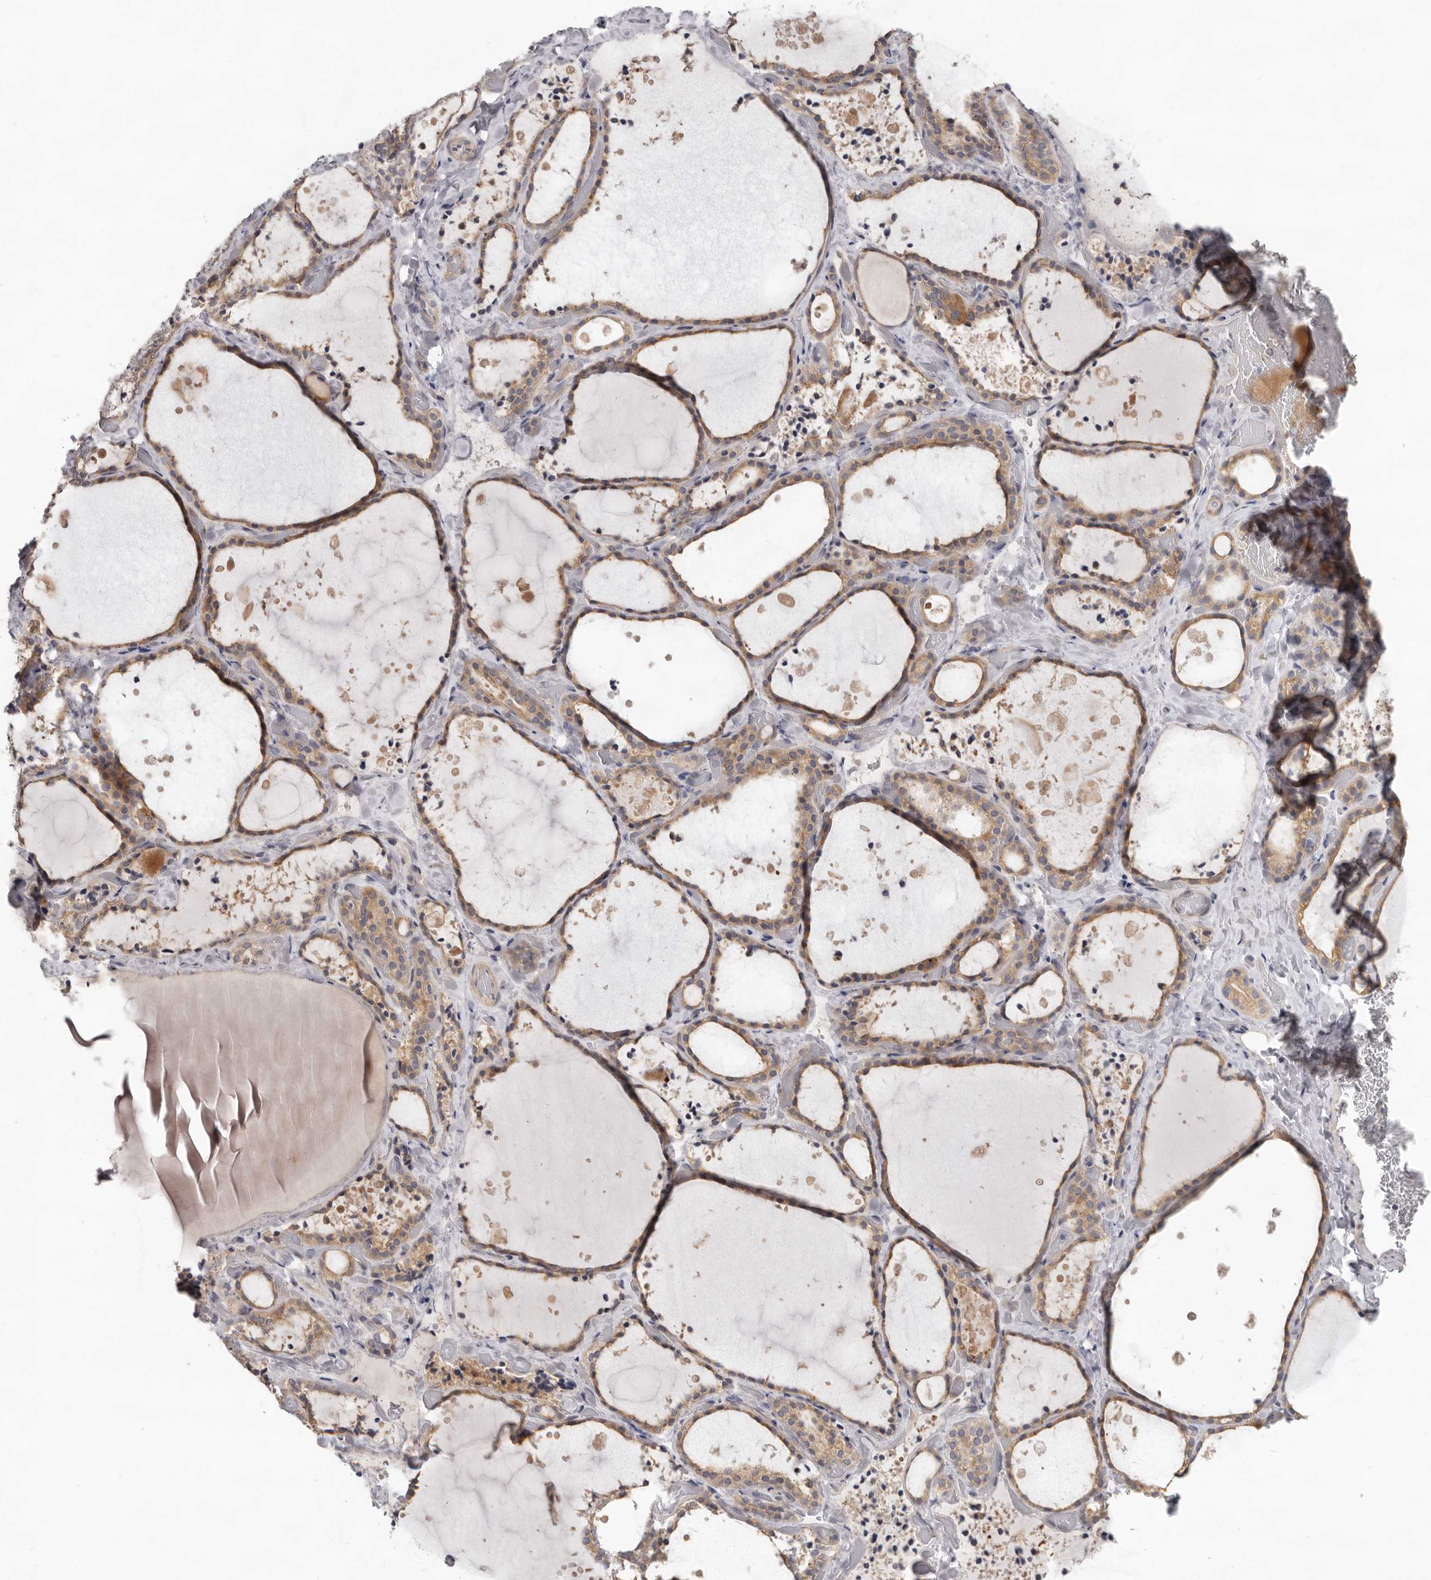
{"staining": {"intensity": "moderate", "quantity": ">75%", "location": "cytoplasmic/membranous"}, "tissue": "thyroid gland", "cell_type": "Glandular cells", "image_type": "normal", "snomed": [{"axis": "morphology", "description": "Normal tissue, NOS"}, {"axis": "topography", "description": "Thyroid gland"}], "caption": "Protein expression by immunohistochemistry (IHC) demonstrates moderate cytoplasmic/membranous positivity in about >75% of glandular cells in unremarkable thyroid gland.", "gene": "HINT3", "patient": {"sex": "female", "age": 44}}